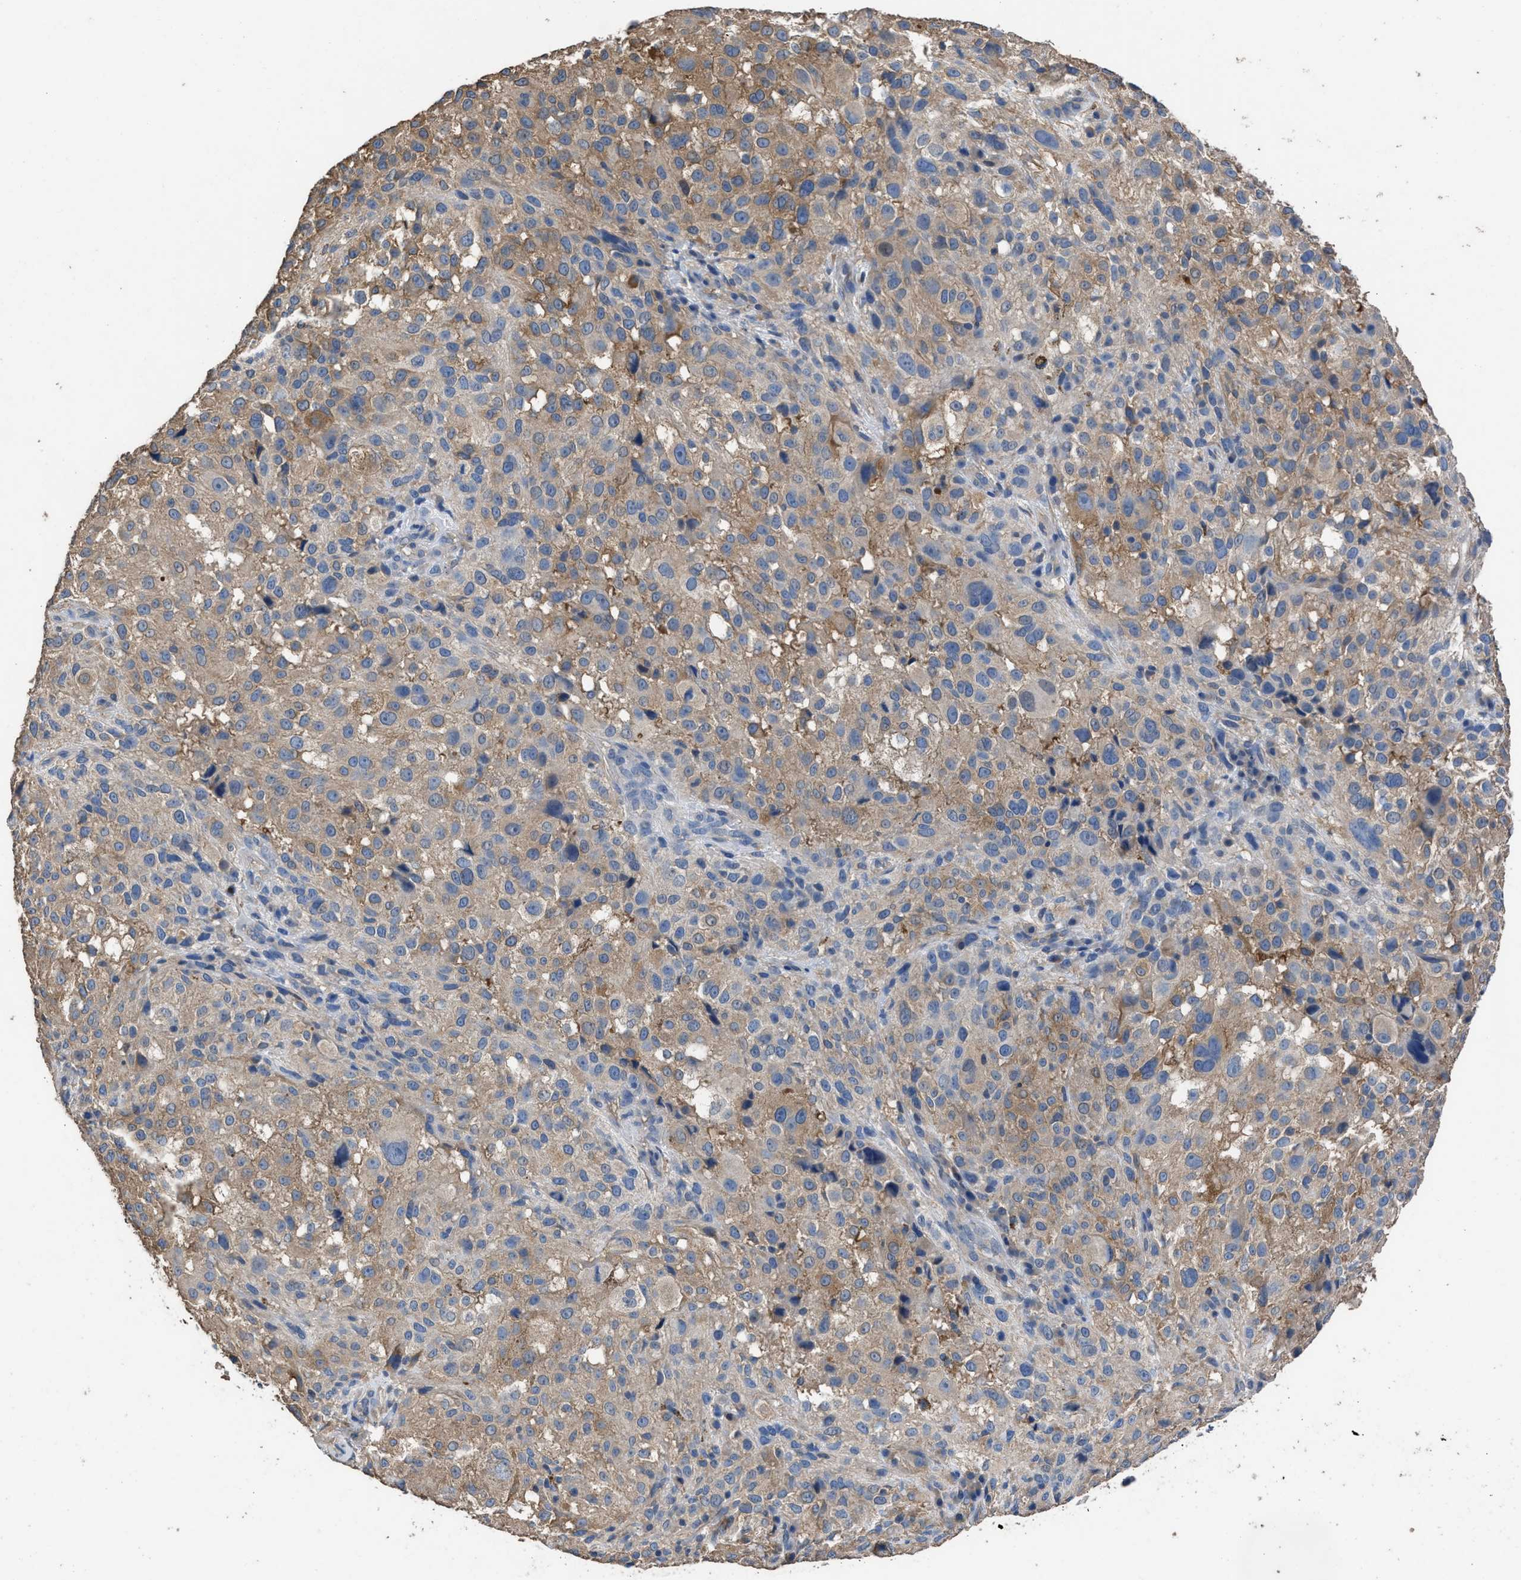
{"staining": {"intensity": "weak", "quantity": "25%-75%", "location": "cytoplasmic/membranous"}, "tissue": "melanoma", "cell_type": "Tumor cells", "image_type": "cancer", "snomed": [{"axis": "morphology", "description": "Necrosis, NOS"}, {"axis": "morphology", "description": "Malignant melanoma, NOS"}, {"axis": "topography", "description": "Skin"}], "caption": "This is a micrograph of immunohistochemistry staining of malignant melanoma, which shows weak expression in the cytoplasmic/membranous of tumor cells.", "gene": "ITSN1", "patient": {"sex": "female", "age": 87}}